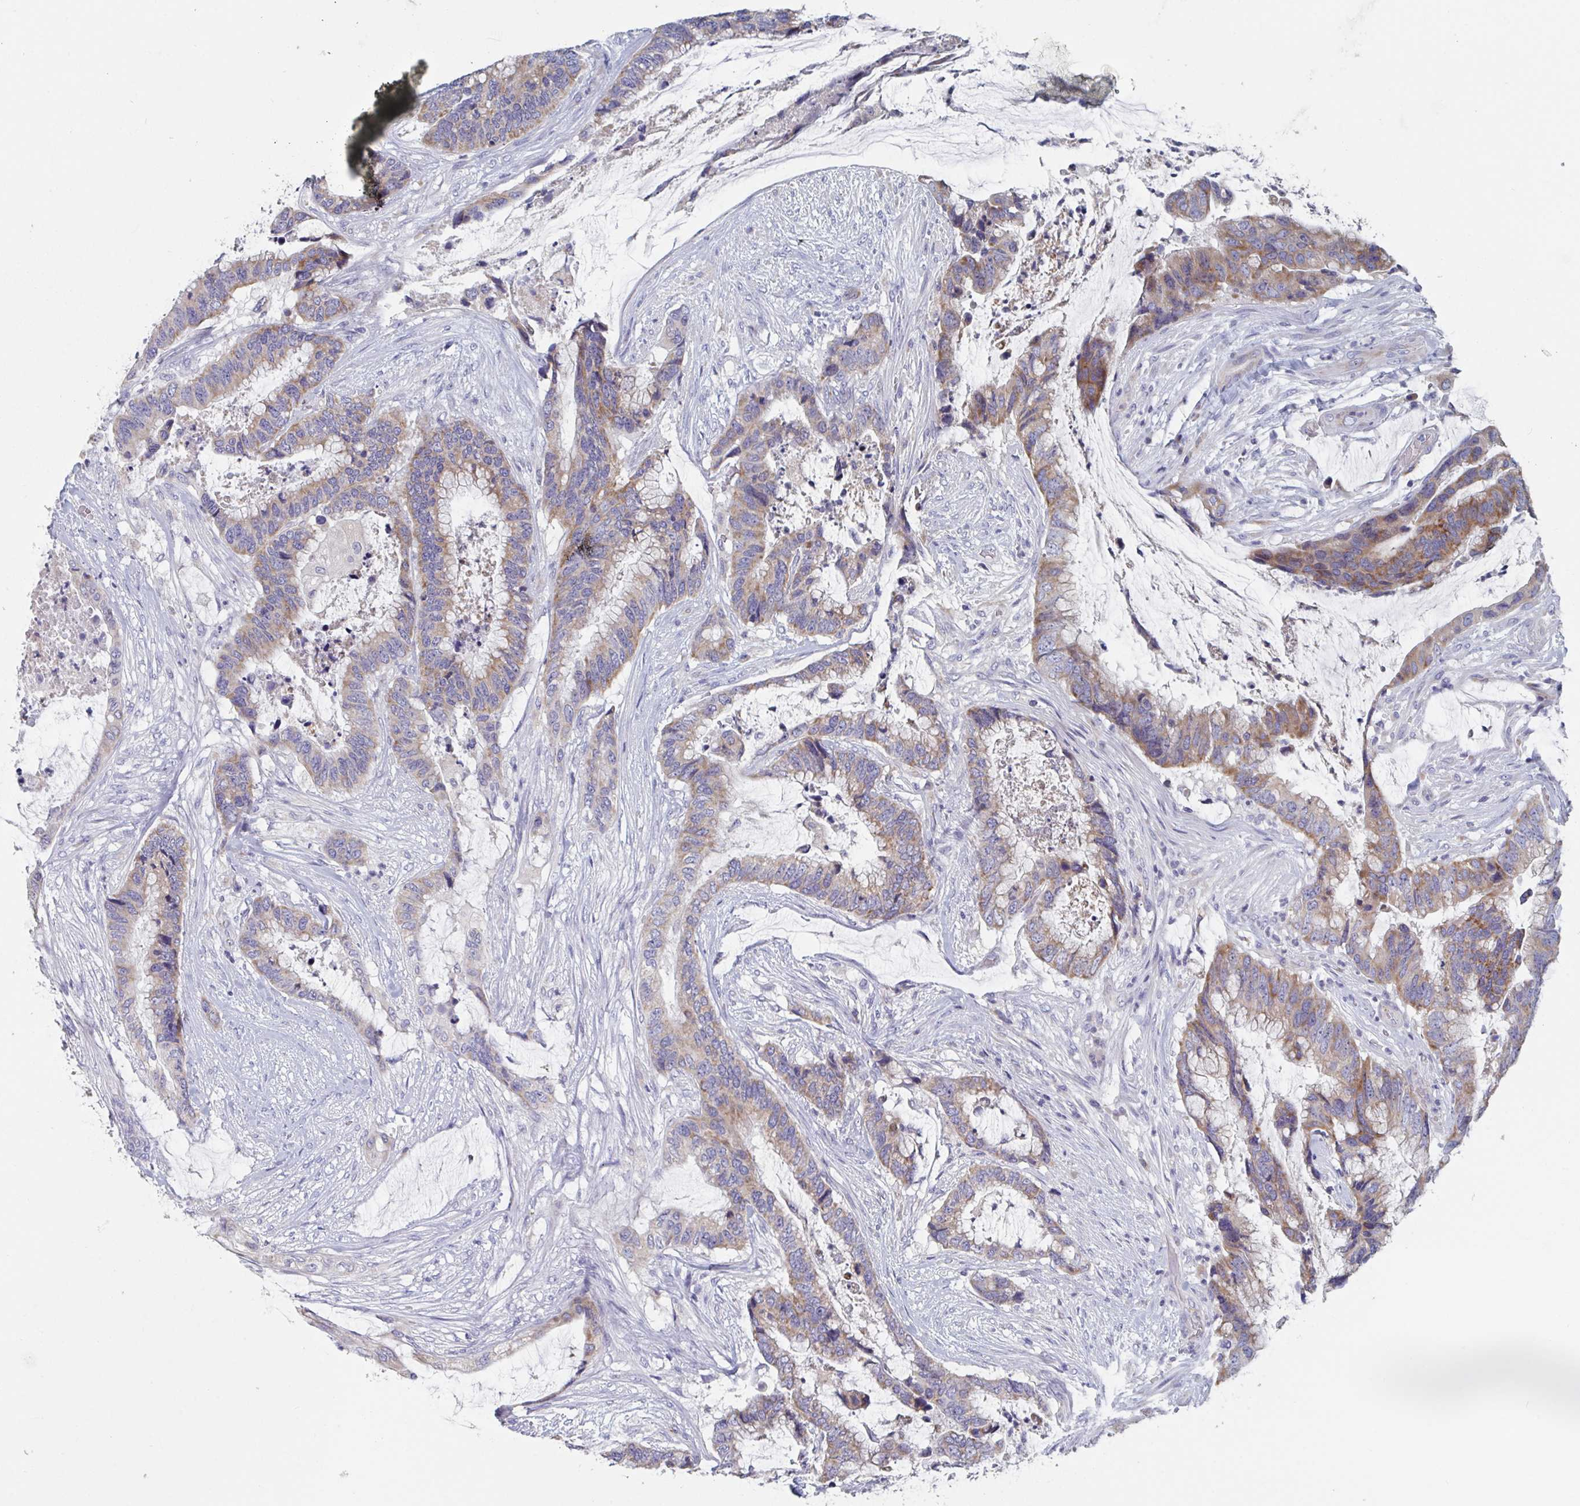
{"staining": {"intensity": "moderate", "quantity": "25%-75%", "location": "cytoplasmic/membranous"}, "tissue": "colorectal cancer", "cell_type": "Tumor cells", "image_type": "cancer", "snomed": [{"axis": "morphology", "description": "Adenocarcinoma, NOS"}, {"axis": "topography", "description": "Rectum"}], "caption": "Brown immunohistochemical staining in colorectal adenocarcinoma demonstrates moderate cytoplasmic/membranous expression in about 25%-75% of tumor cells.", "gene": "ABHD16A", "patient": {"sex": "female", "age": 59}}